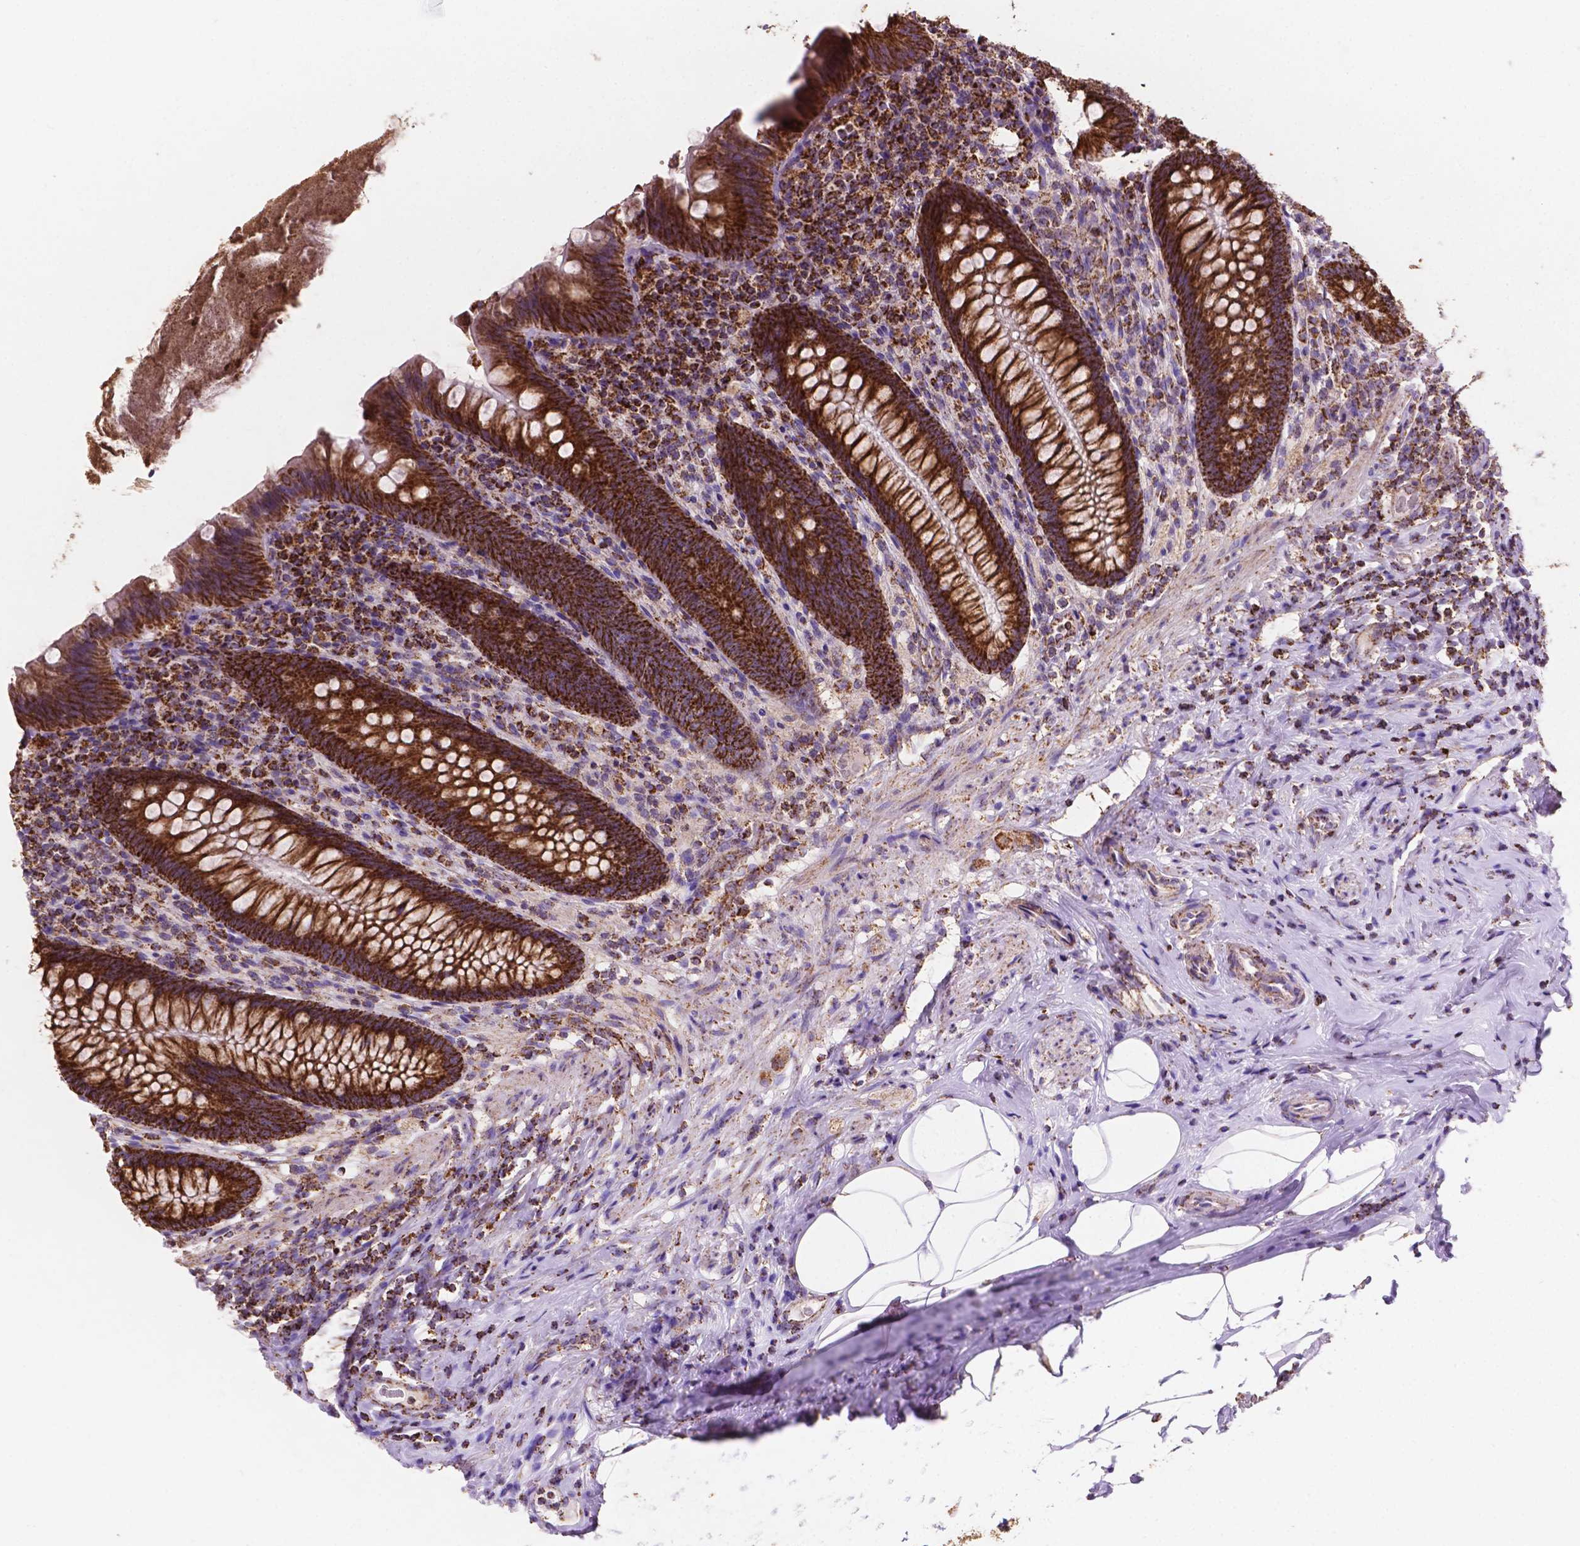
{"staining": {"intensity": "strong", "quantity": ">75%", "location": "cytoplasmic/membranous"}, "tissue": "appendix", "cell_type": "Glandular cells", "image_type": "normal", "snomed": [{"axis": "morphology", "description": "Normal tissue, NOS"}, {"axis": "topography", "description": "Appendix"}], "caption": "Immunohistochemical staining of benign appendix reveals >75% levels of strong cytoplasmic/membranous protein expression in about >75% of glandular cells.", "gene": "HSPD1", "patient": {"sex": "male", "age": 47}}